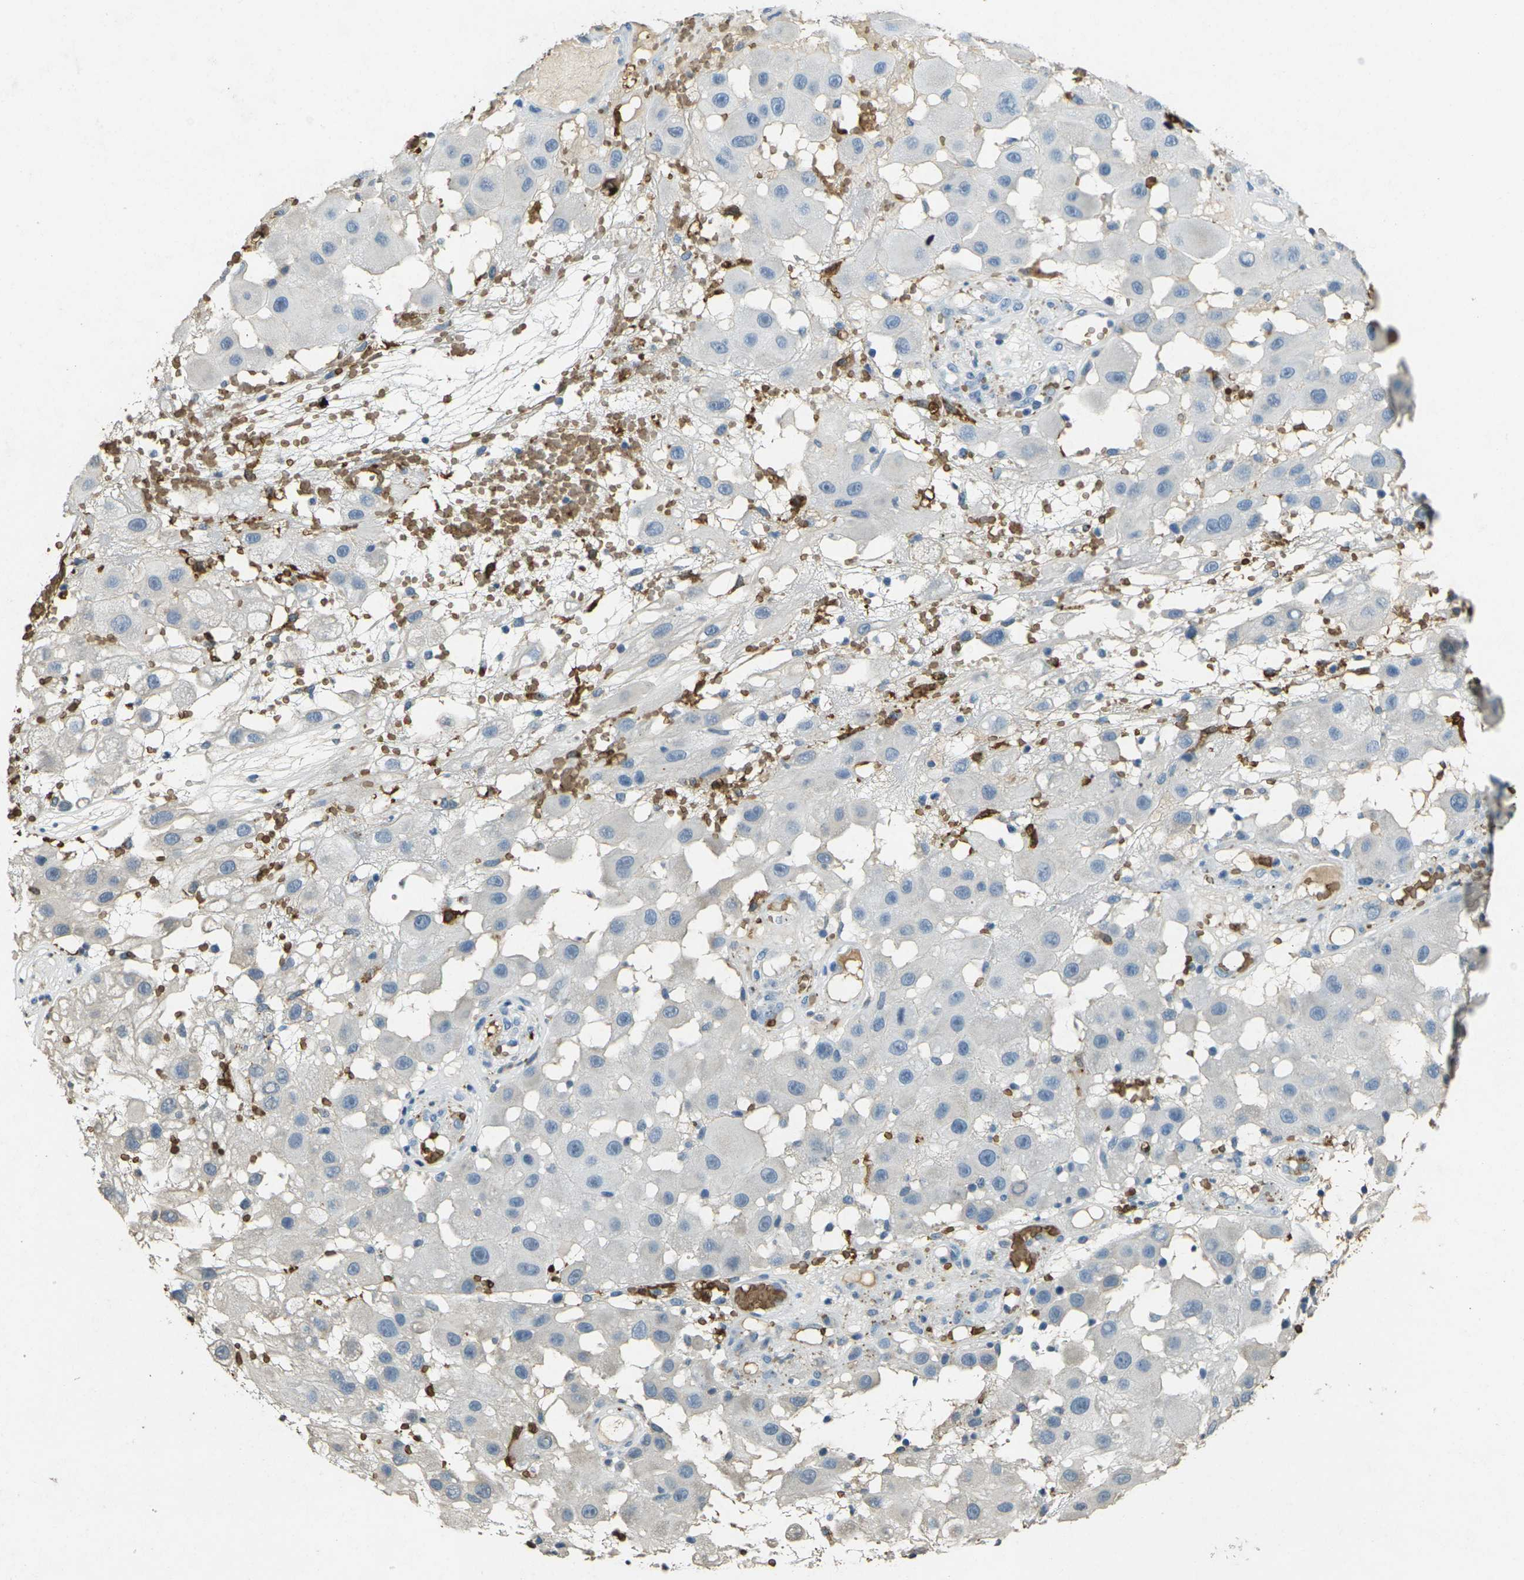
{"staining": {"intensity": "negative", "quantity": "none", "location": "none"}, "tissue": "melanoma", "cell_type": "Tumor cells", "image_type": "cancer", "snomed": [{"axis": "morphology", "description": "Malignant melanoma, NOS"}, {"axis": "topography", "description": "Skin"}], "caption": "A photomicrograph of melanoma stained for a protein reveals no brown staining in tumor cells.", "gene": "HBB", "patient": {"sex": "female", "age": 81}}